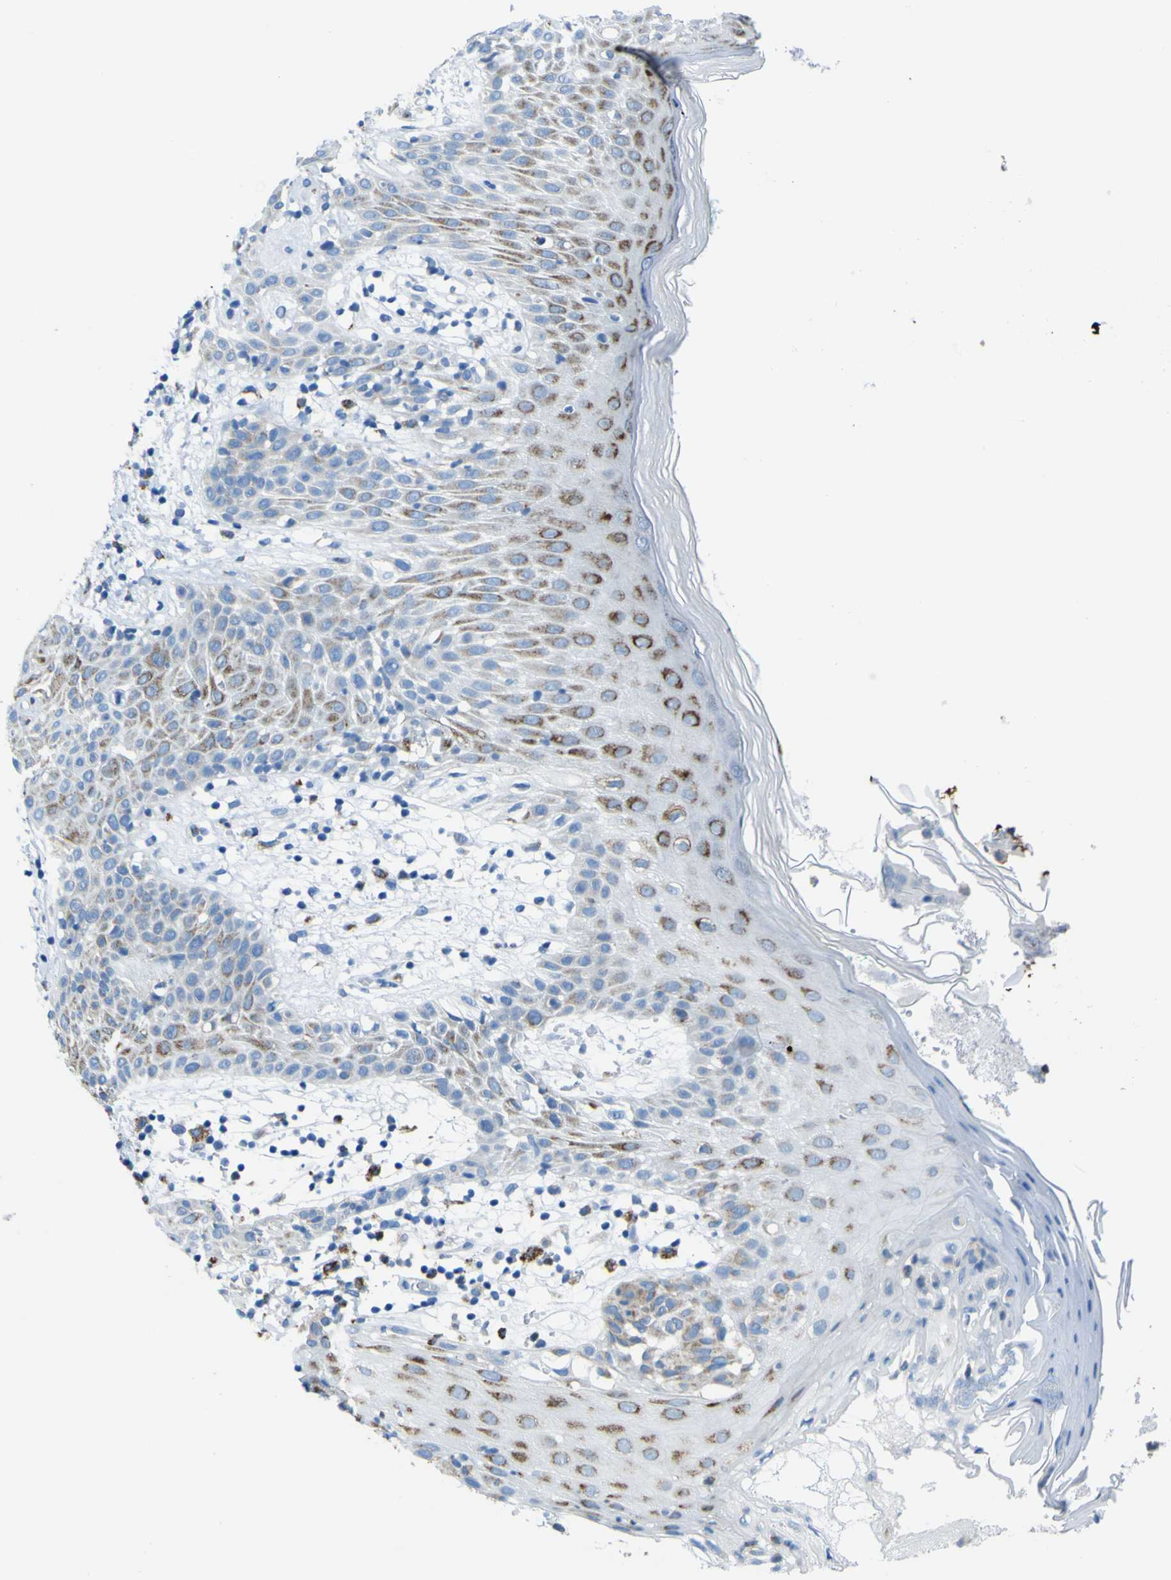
{"staining": {"intensity": "weak", "quantity": "25%-75%", "location": "cytoplasmic/membranous"}, "tissue": "melanoma", "cell_type": "Tumor cells", "image_type": "cancer", "snomed": [{"axis": "morphology", "description": "Malignant melanoma, NOS"}, {"axis": "topography", "description": "Skin"}], "caption": "There is low levels of weak cytoplasmic/membranous expression in tumor cells of malignant melanoma, as demonstrated by immunohistochemical staining (brown color).", "gene": "ACSL1", "patient": {"sex": "female", "age": 46}}